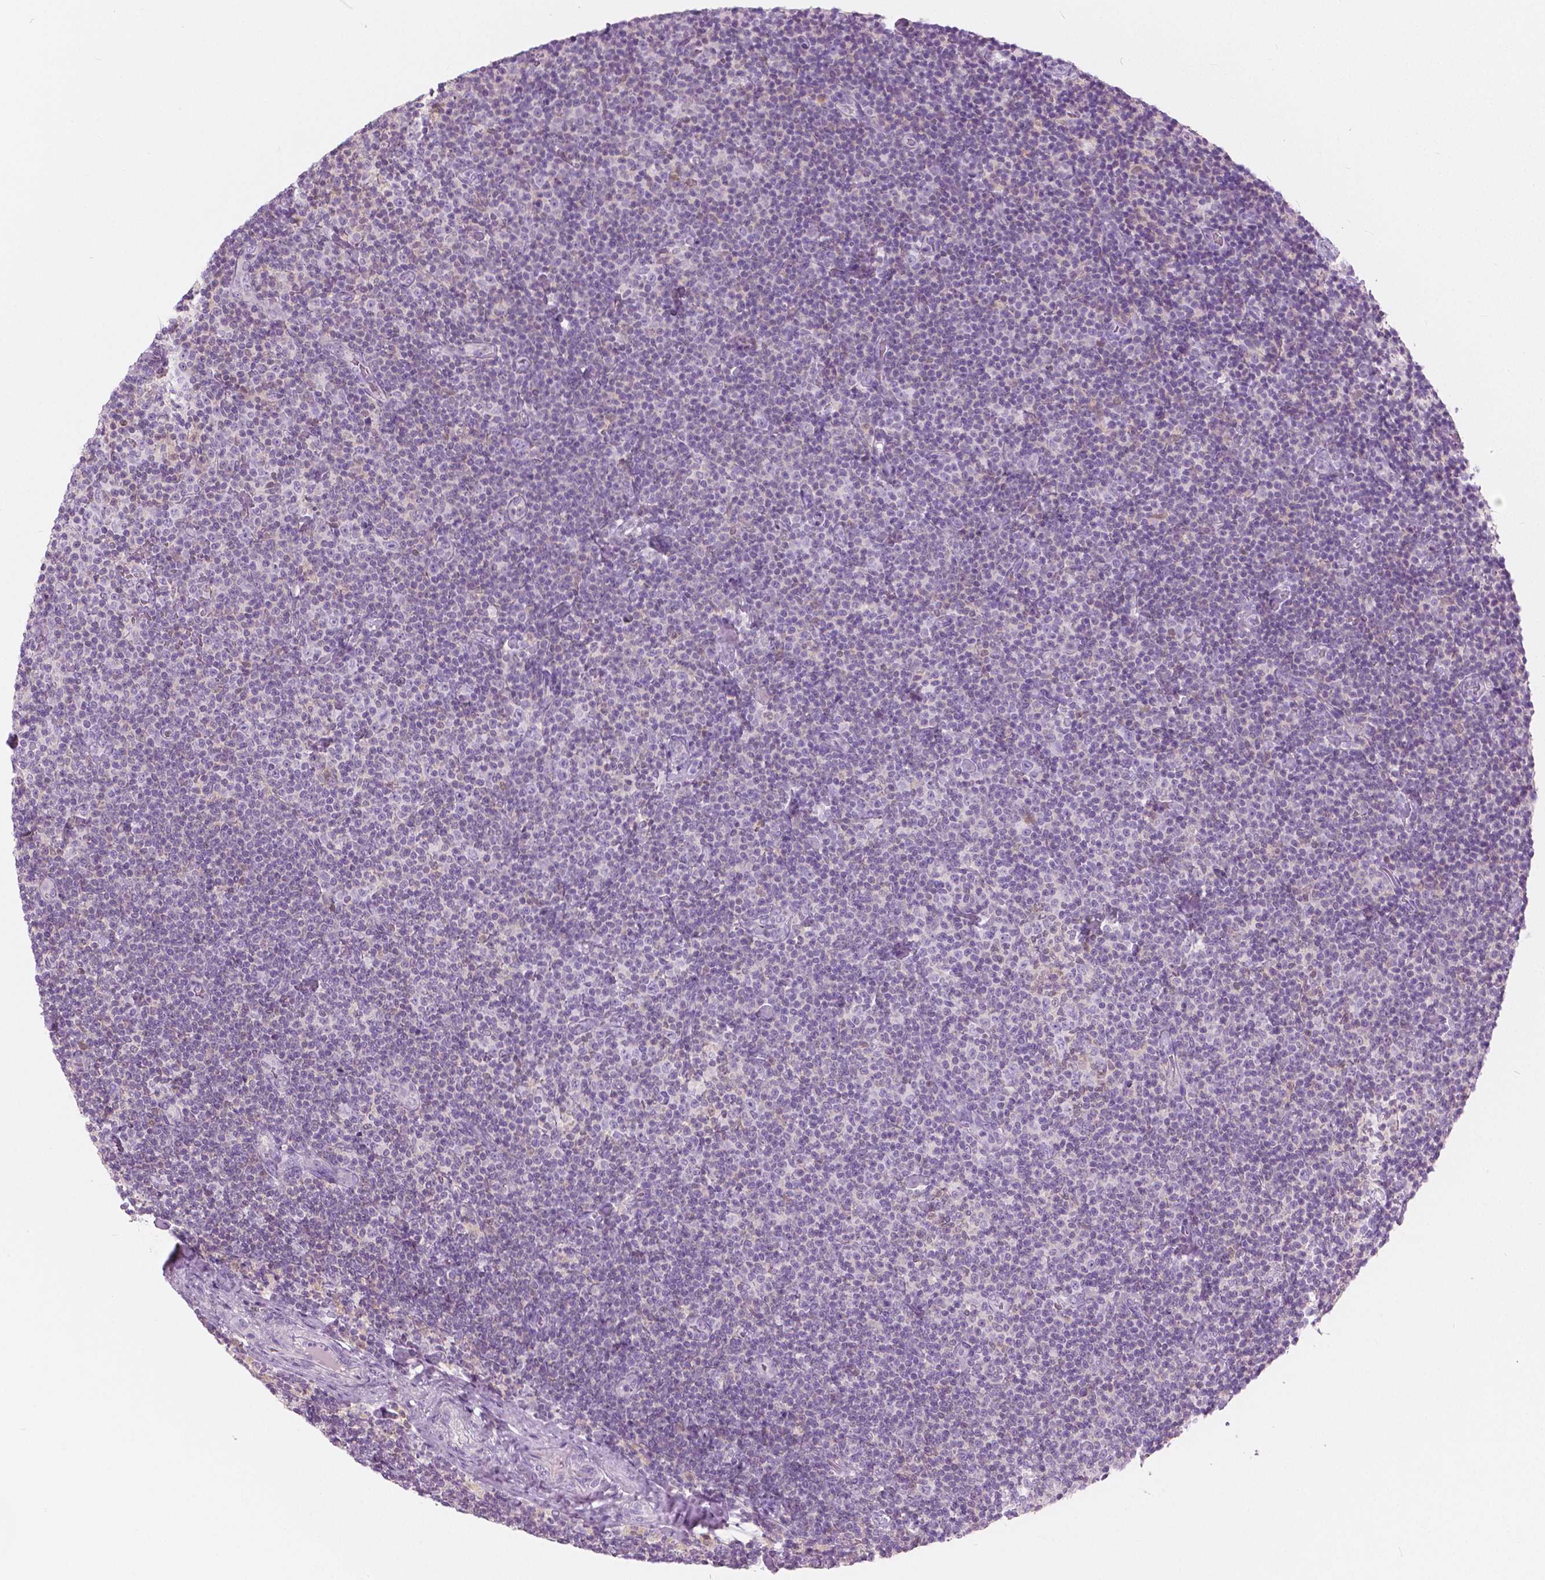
{"staining": {"intensity": "negative", "quantity": "none", "location": "none"}, "tissue": "lymphoma", "cell_type": "Tumor cells", "image_type": "cancer", "snomed": [{"axis": "morphology", "description": "Malignant lymphoma, non-Hodgkin's type, Low grade"}, {"axis": "topography", "description": "Lymph node"}], "caption": "DAB (3,3'-diaminobenzidine) immunohistochemical staining of human malignant lymphoma, non-Hodgkin's type (low-grade) demonstrates no significant staining in tumor cells. Brightfield microscopy of immunohistochemistry (IHC) stained with DAB (brown) and hematoxylin (blue), captured at high magnification.", "gene": "GALM", "patient": {"sex": "male", "age": 81}}